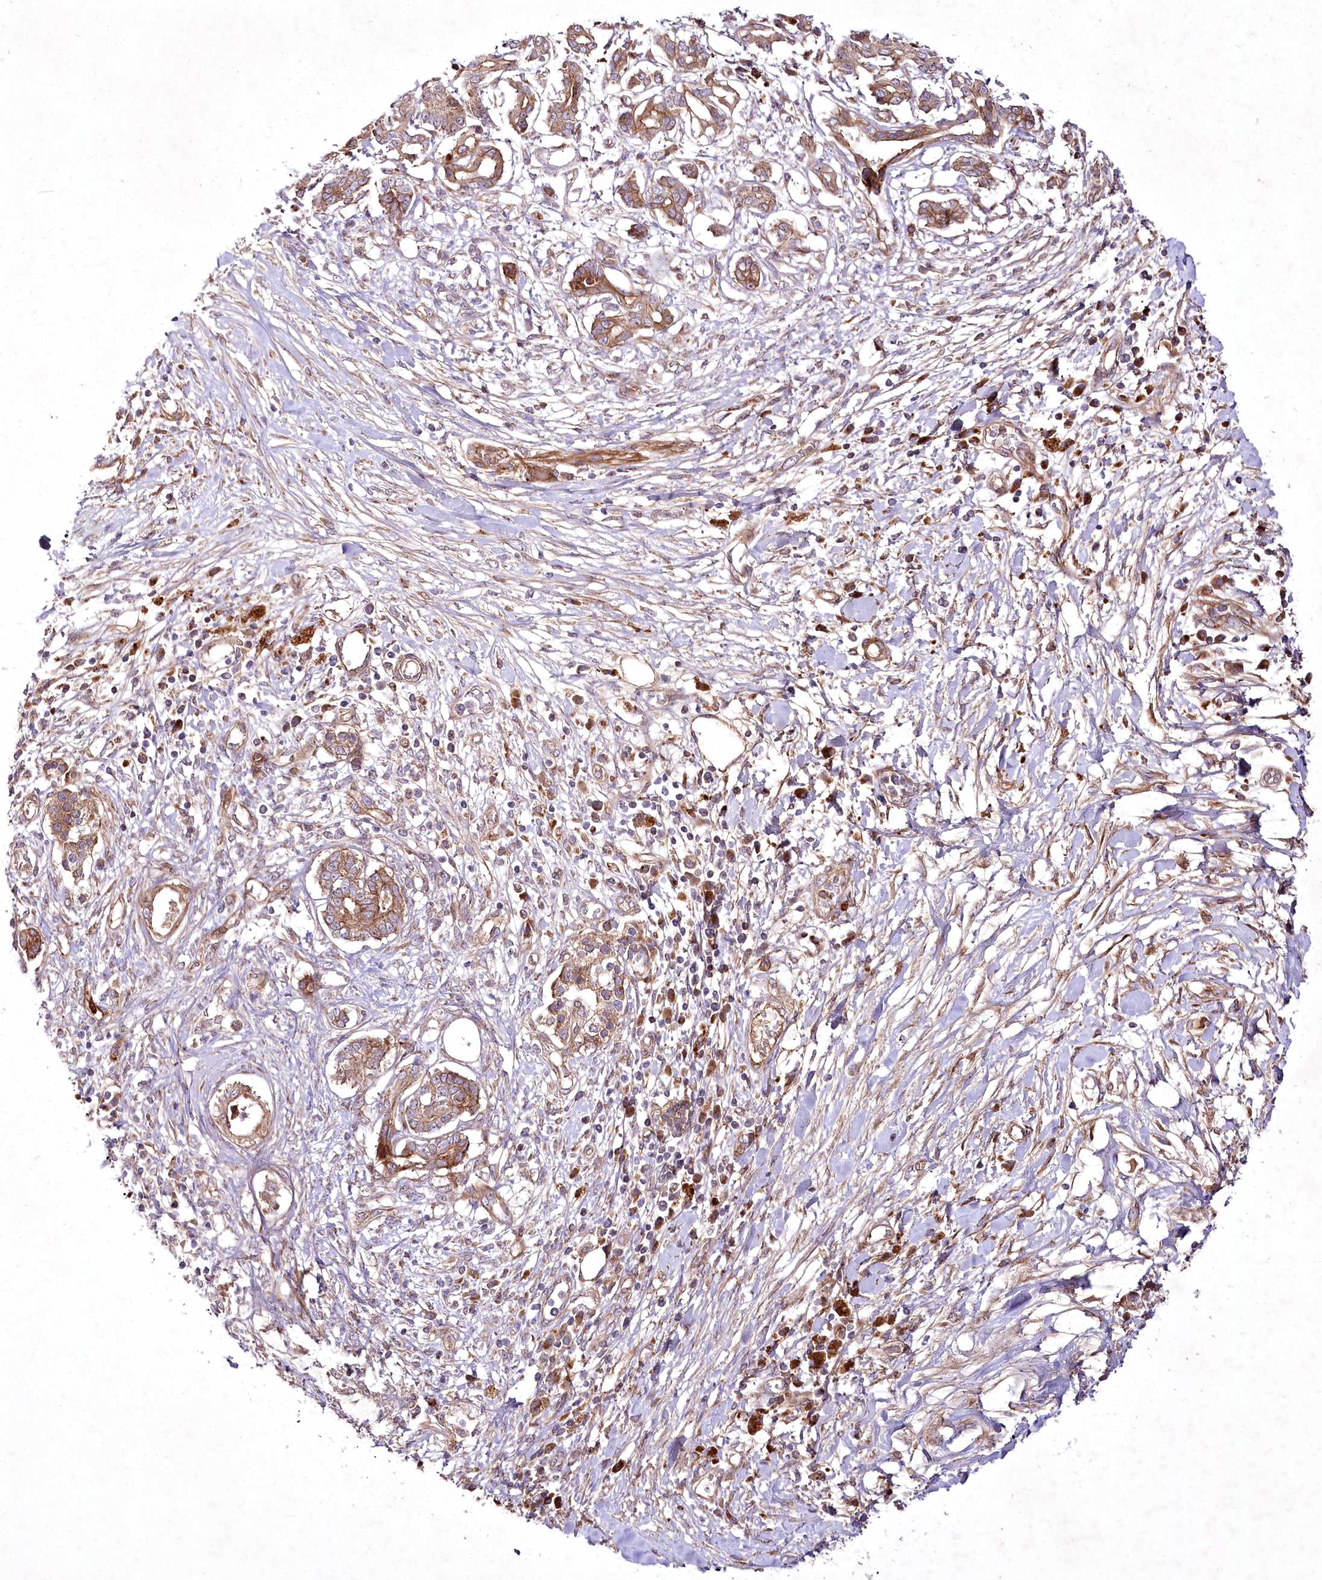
{"staining": {"intensity": "moderate", "quantity": ">75%", "location": "cytoplasmic/membranous"}, "tissue": "pancreatic cancer", "cell_type": "Tumor cells", "image_type": "cancer", "snomed": [{"axis": "morphology", "description": "Adenocarcinoma, NOS"}, {"axis": "topography", "description": "Pancreas"}], "caption": "Pancreatic cancer (adenocarcinoma) stained with immunohistochemistry (IHC) shows moderate cytoplasmic/membranous expression in approximately >75% of tumor cells.", "gene": "PSTK", "patient": {"sex": "female", "age": 56}}